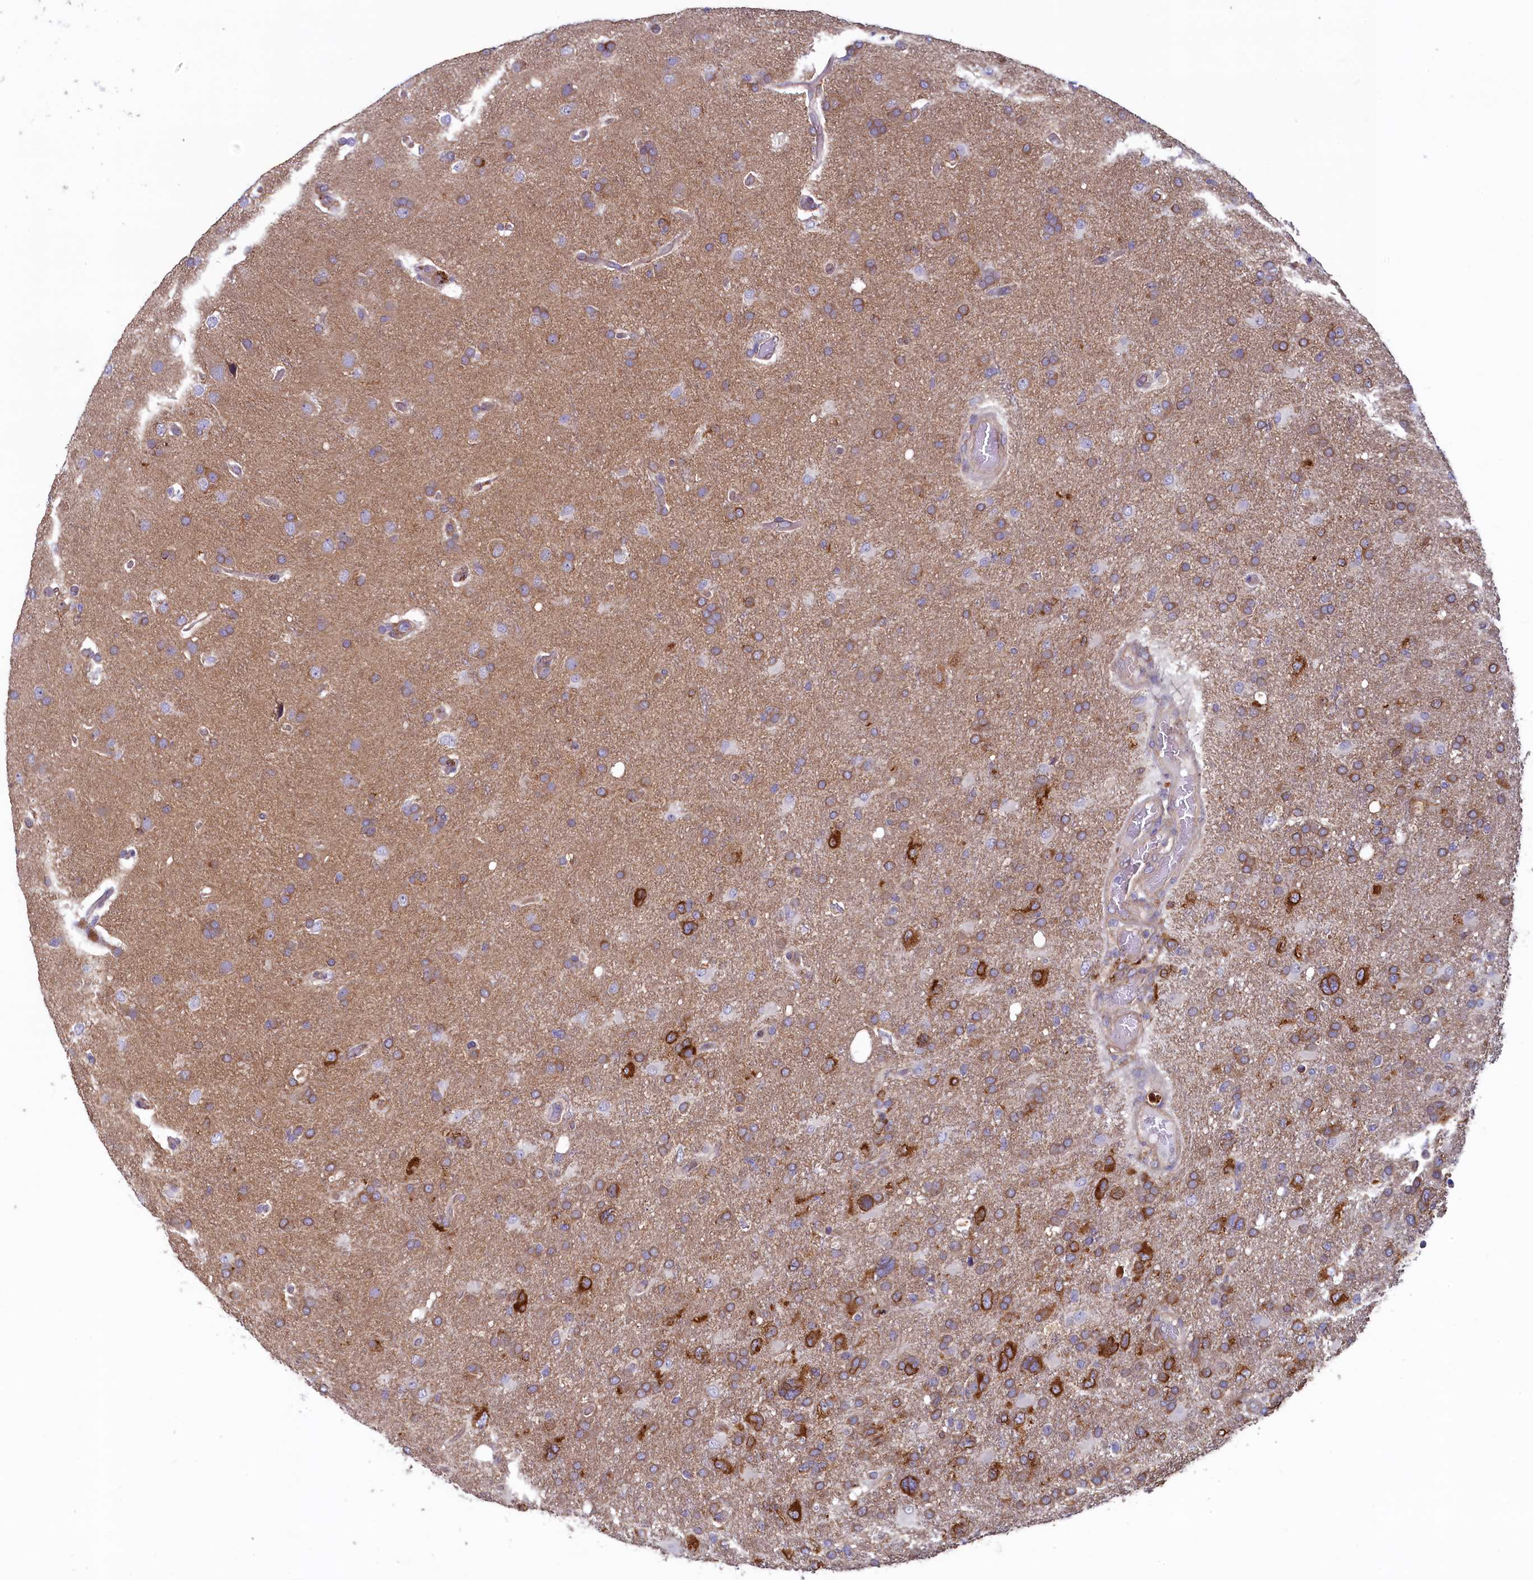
{"staining": {"intensity": "strong", "quantity": "<25%", "location": "cytoplasmic/membranous"}, "tissue": "glioma", "cell_type": "Tumor cells", "image_type": "cancer", "snomed": [{"axis": "morphology", "description": "Glioma, malignant, High grade"}, {"axis": "topography", "description": "Brain"}], "caption": "This image displays immunohistochemistry (IHC) staining of human glioma, with medium strong cytoplasmic/membranous expression in about <25% of tumor cells.", "gene": "SPATA2L", "patient": {"sex": "male", "age": 61}}